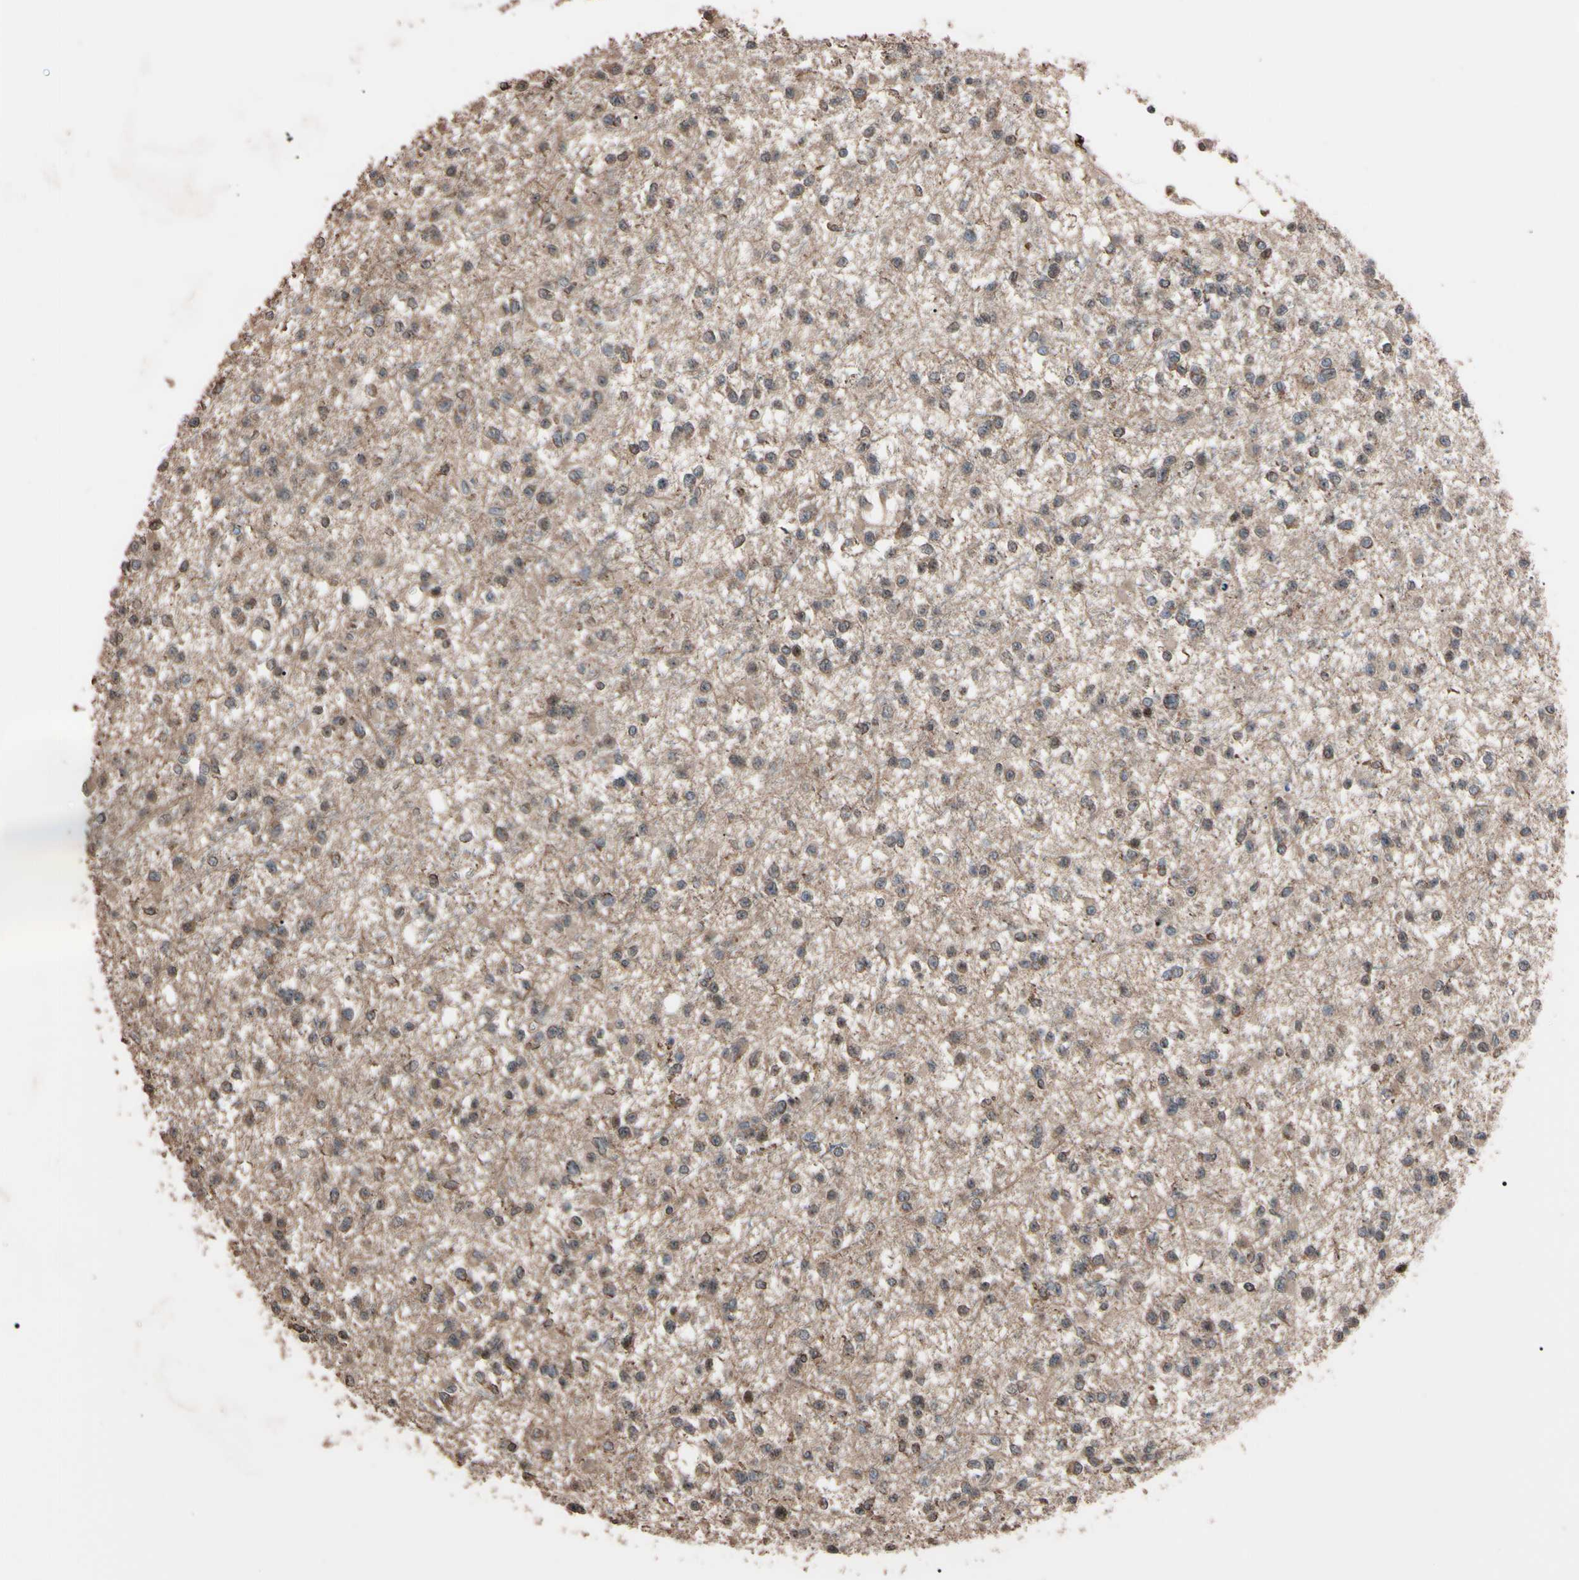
{"staining": {"intensity": "weak", "quantity": ">75%", "location": "cytoplasmic/membranous"}, "tissue": "glioma", "cell_type": "Tumor cells", "image_type": "cancer", "snomed": [{"axis": "morphology", "description": "Glioma, malignant, Low grade"}, {"axis": "topography", "description": "Brain"}], "caption": "Glioma stained with a protein marker reveals weak staining in tumor cells.", "gene": "TNFRSF1A", "patient": {"sex": "female", "age": 22}}